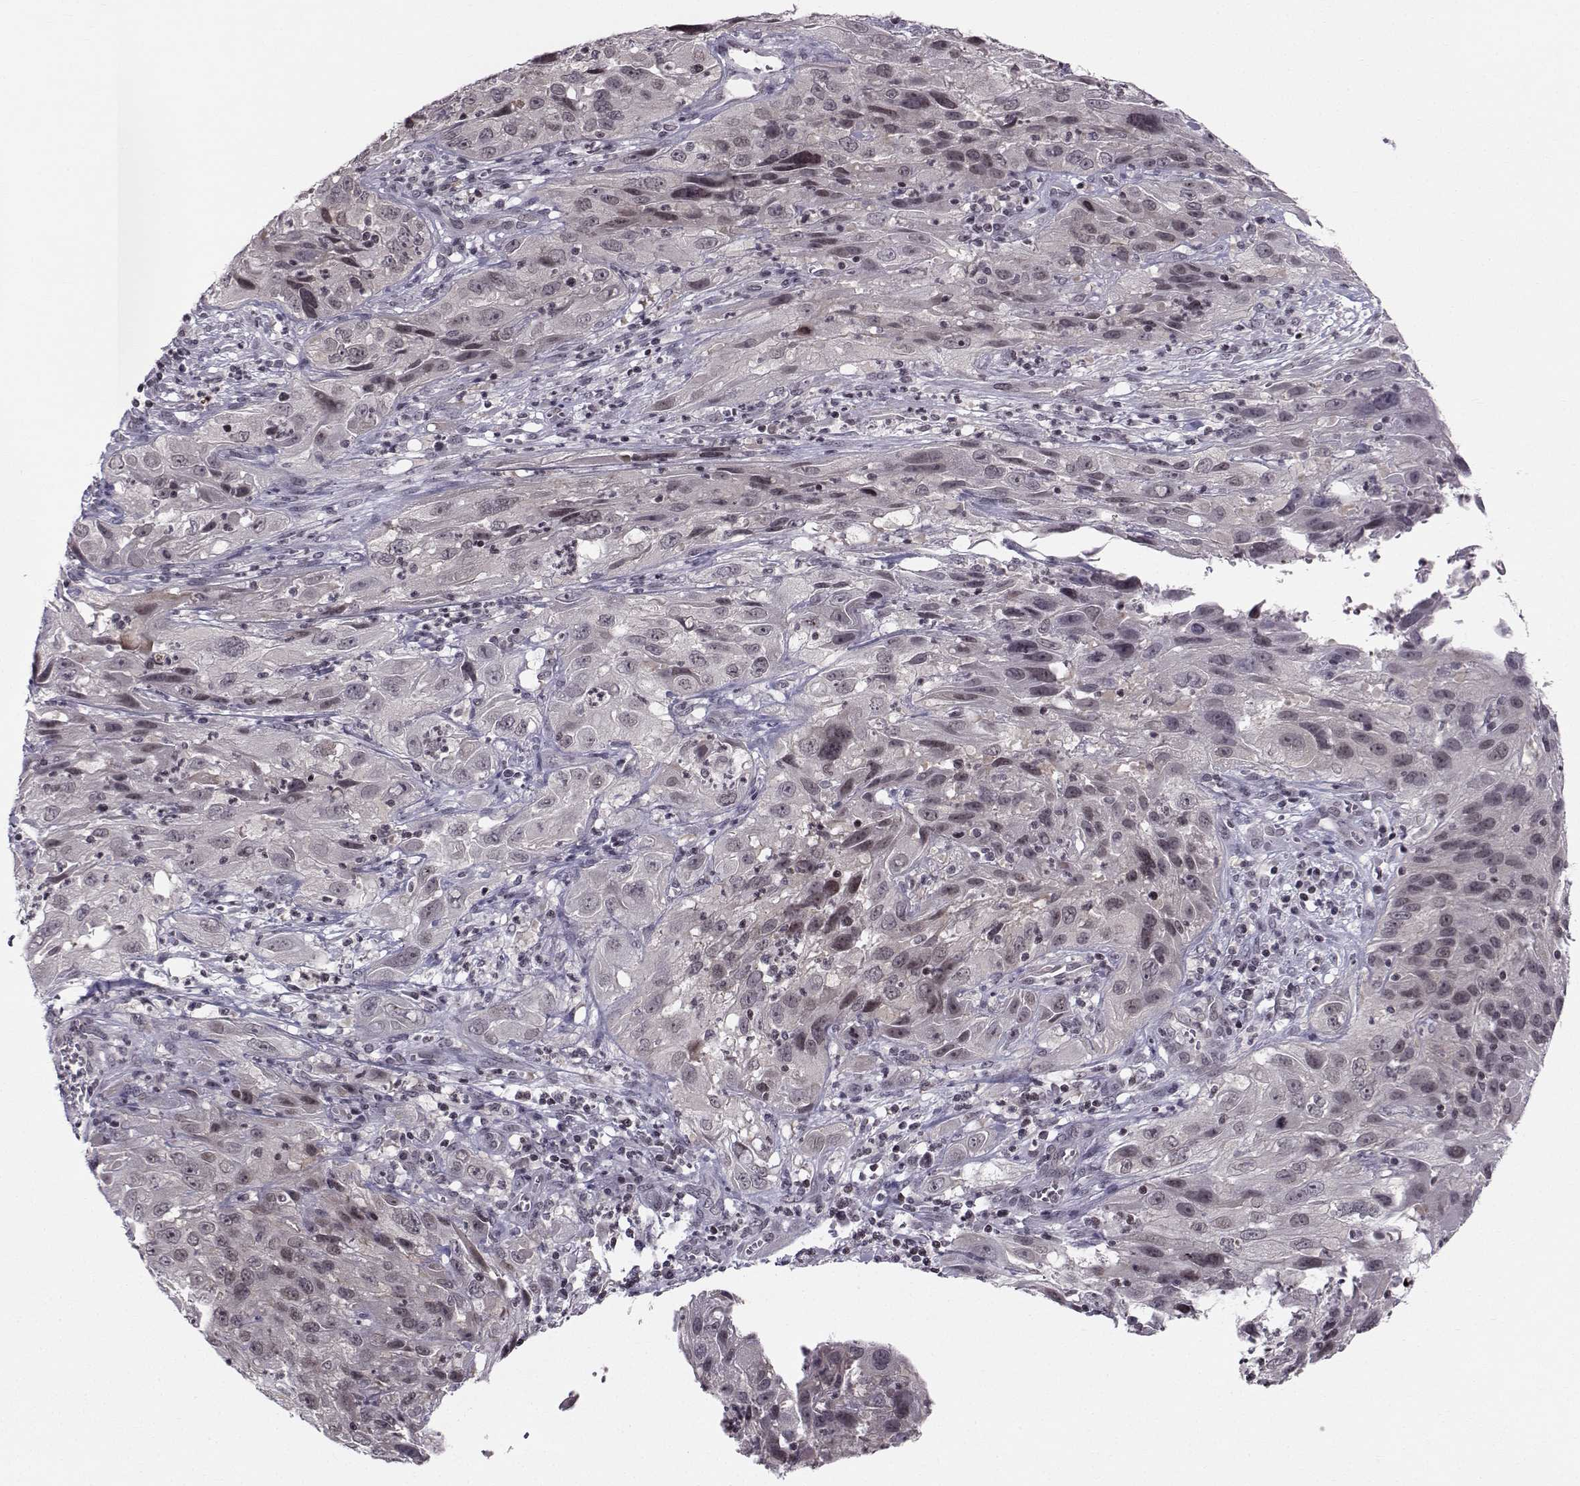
{"staining": {"intensity": "negative", "quantity": "none", "location": "none"}, "tissue": "cervical cancer", "cell_type": "Tumor cells", "image_type": "cancer", "snomed": [{"axis": "morphology", "description": "Squamous cell carcinoma, NOS"}, {"axis": "topography", "description": "Cervix"}], "caption": "Protein analysis of squamous cell carcinoma (cervical) displays no significant staining in tumor cells.", "gene": "MARCHF4", "patient": {"sex": "female", "age": 32}}